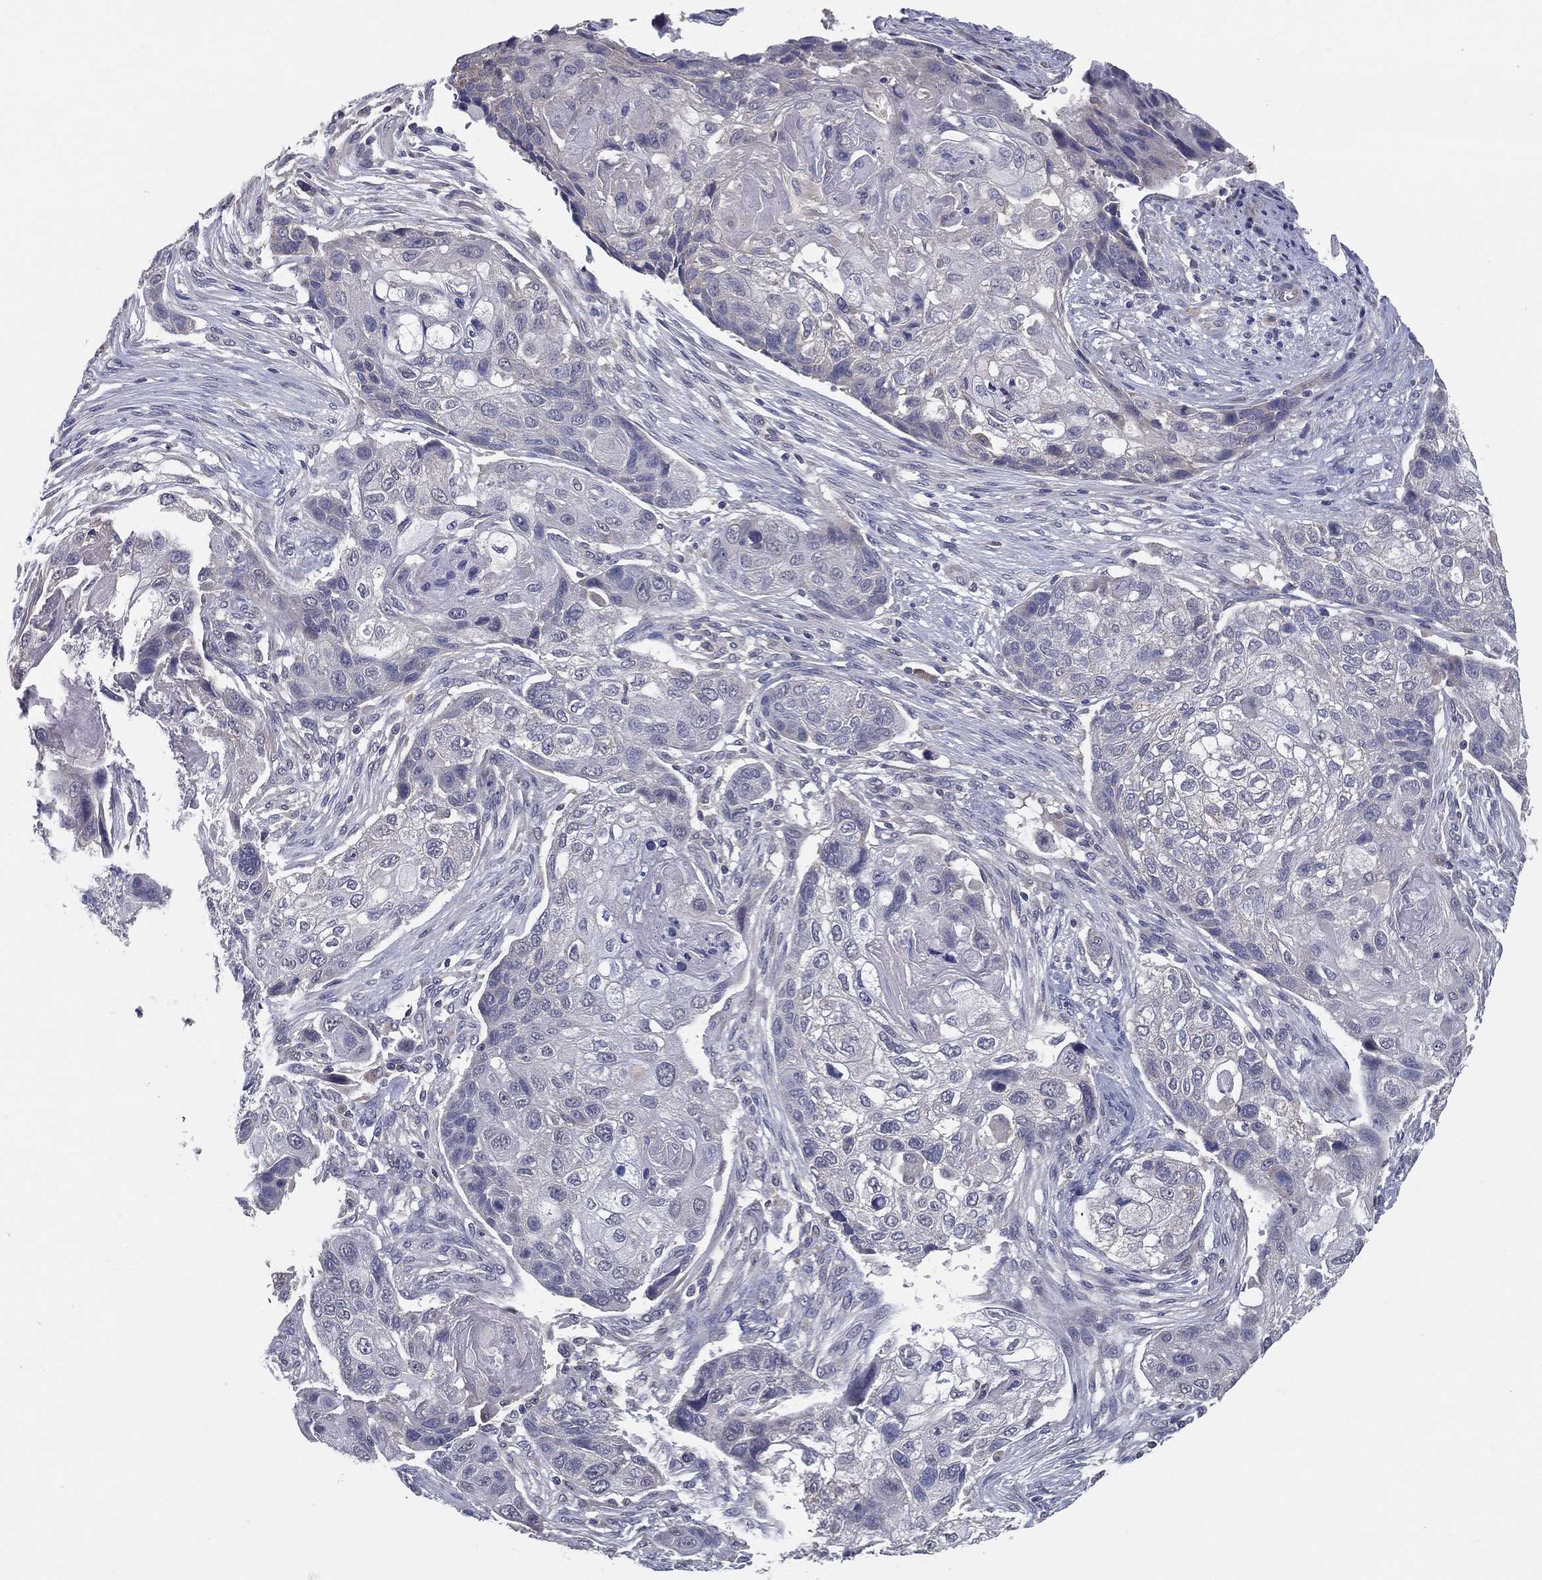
{"staining": {"intensity": "negative", "quantity": "none", "location": "none"}, "tissue": "lung cancer", "cell_type": "Tumor cells", "image_type": "cancer", "snomed": [{"axis": "morphology", "description": "Normal tissue, NOS"}, {"axis": "morphology", "description": "Squamous cell carcinoma, NOS"}, {"axis": "topography", "description": "Bronchus"}, {"axis": "topography", "description": "Lung"}], "caption": "Immunohistochemistry (IHC) histopathology image of neoplastic tissue: lung cancer stained with DAB (3,3'-diaminobenzidine) shows no significant protein staining in tumor cells. (DAB (3,3'-diaminobenzidine) immunohistochemistry (IHC) visualized using brightfield microscopy, high magnification).", "gene": "PCSK1", "patient": {"sex": "male", "age": 69}}